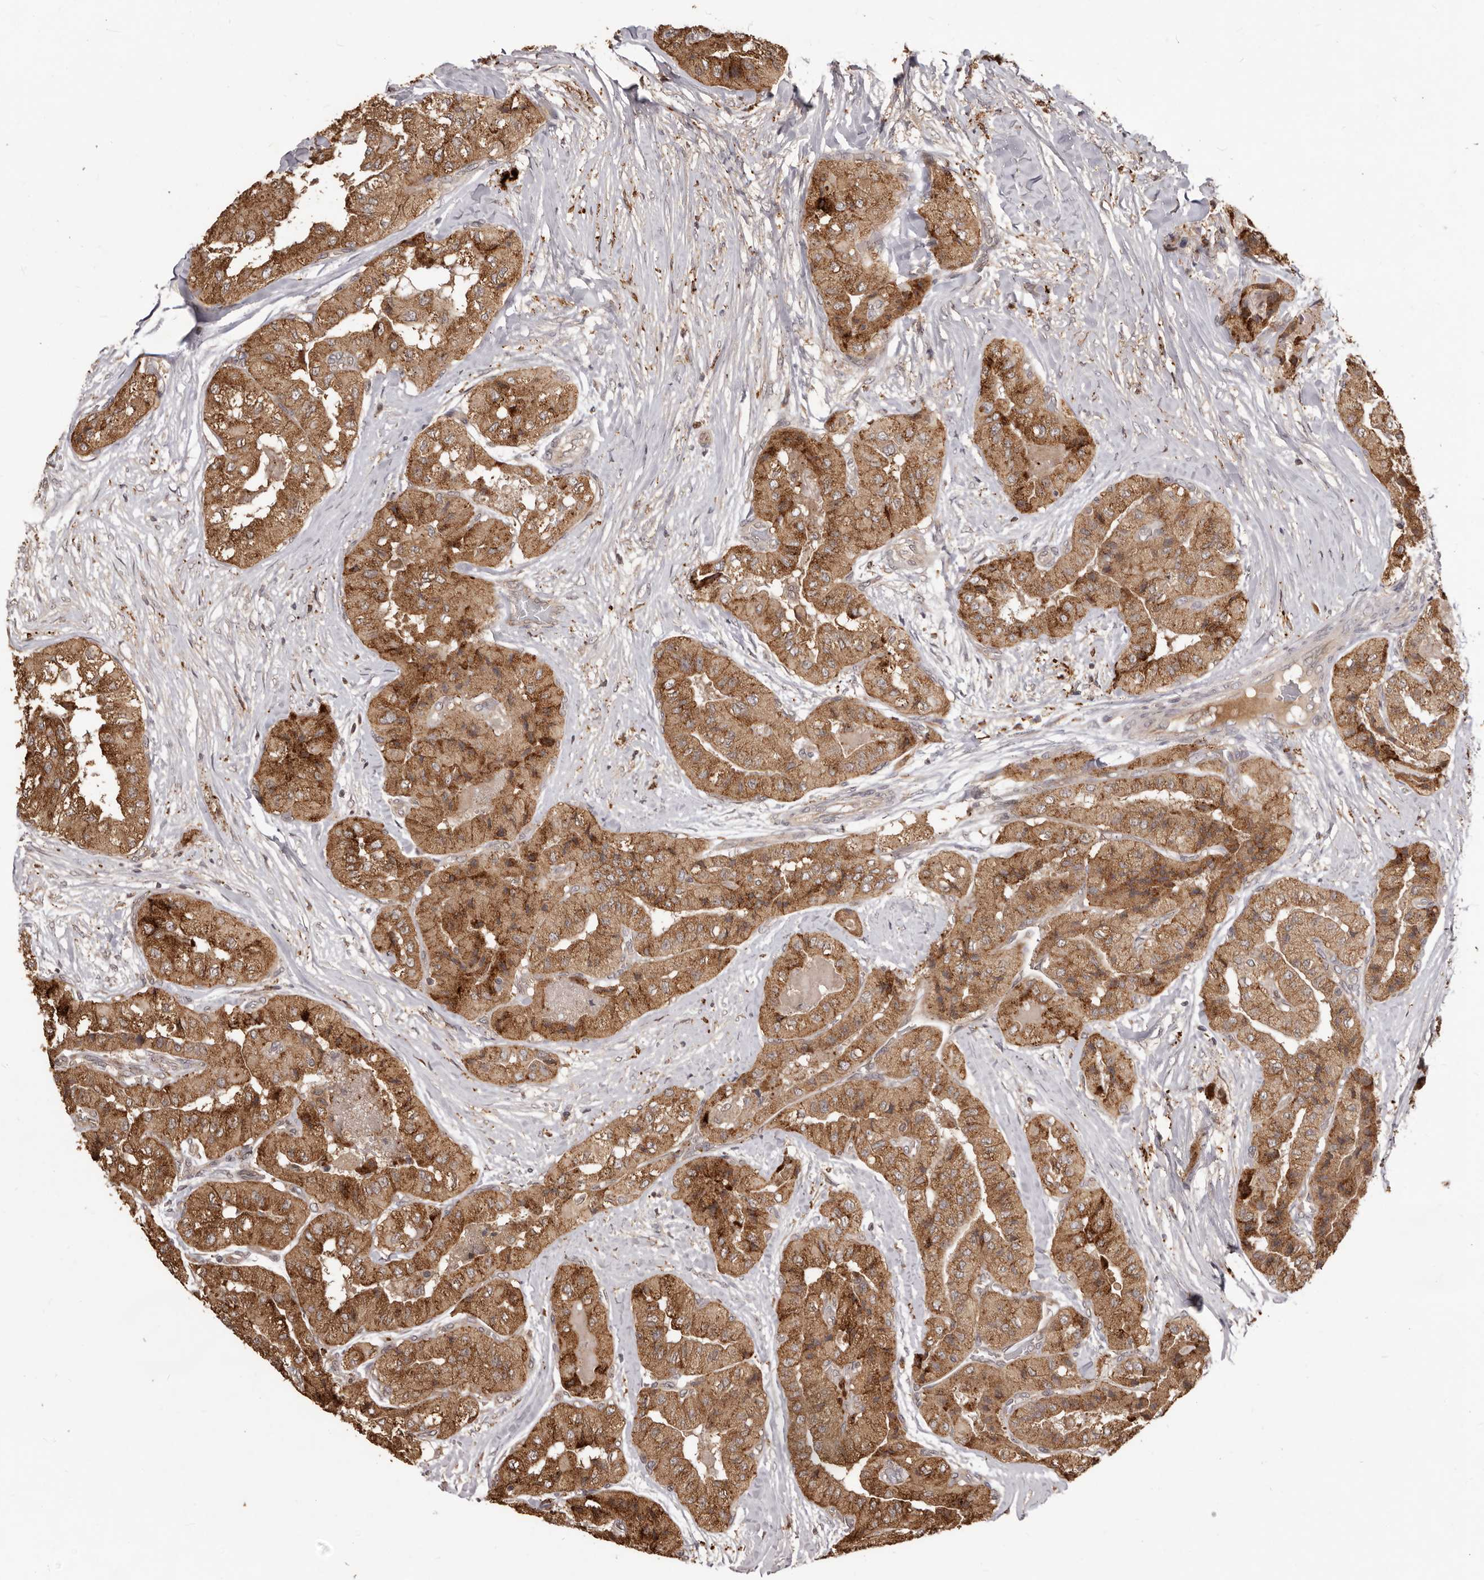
{"staining": {"intensity": "strong", "quantity": ">75%", "location": "cytoplasmic/membranous"}, "tissue": "thyroid cancer", "cell_type": "Tumor cells", "image_type": "cancer", "snomed": [{"axis": "morphology", "description": "Papillary adenocarcinoma, NOS"}, {"axis": "topography", "description": "Thyroid gland"}], "caption": "A micrograph showing strong cytoplasmic/membranous expression in approximately >75% of tumor cells in thyroid cancer, as visualized by brown immunohistochemical staining.", "gene": "MTO1", "patient": {"sex": "female", "age": 59}}